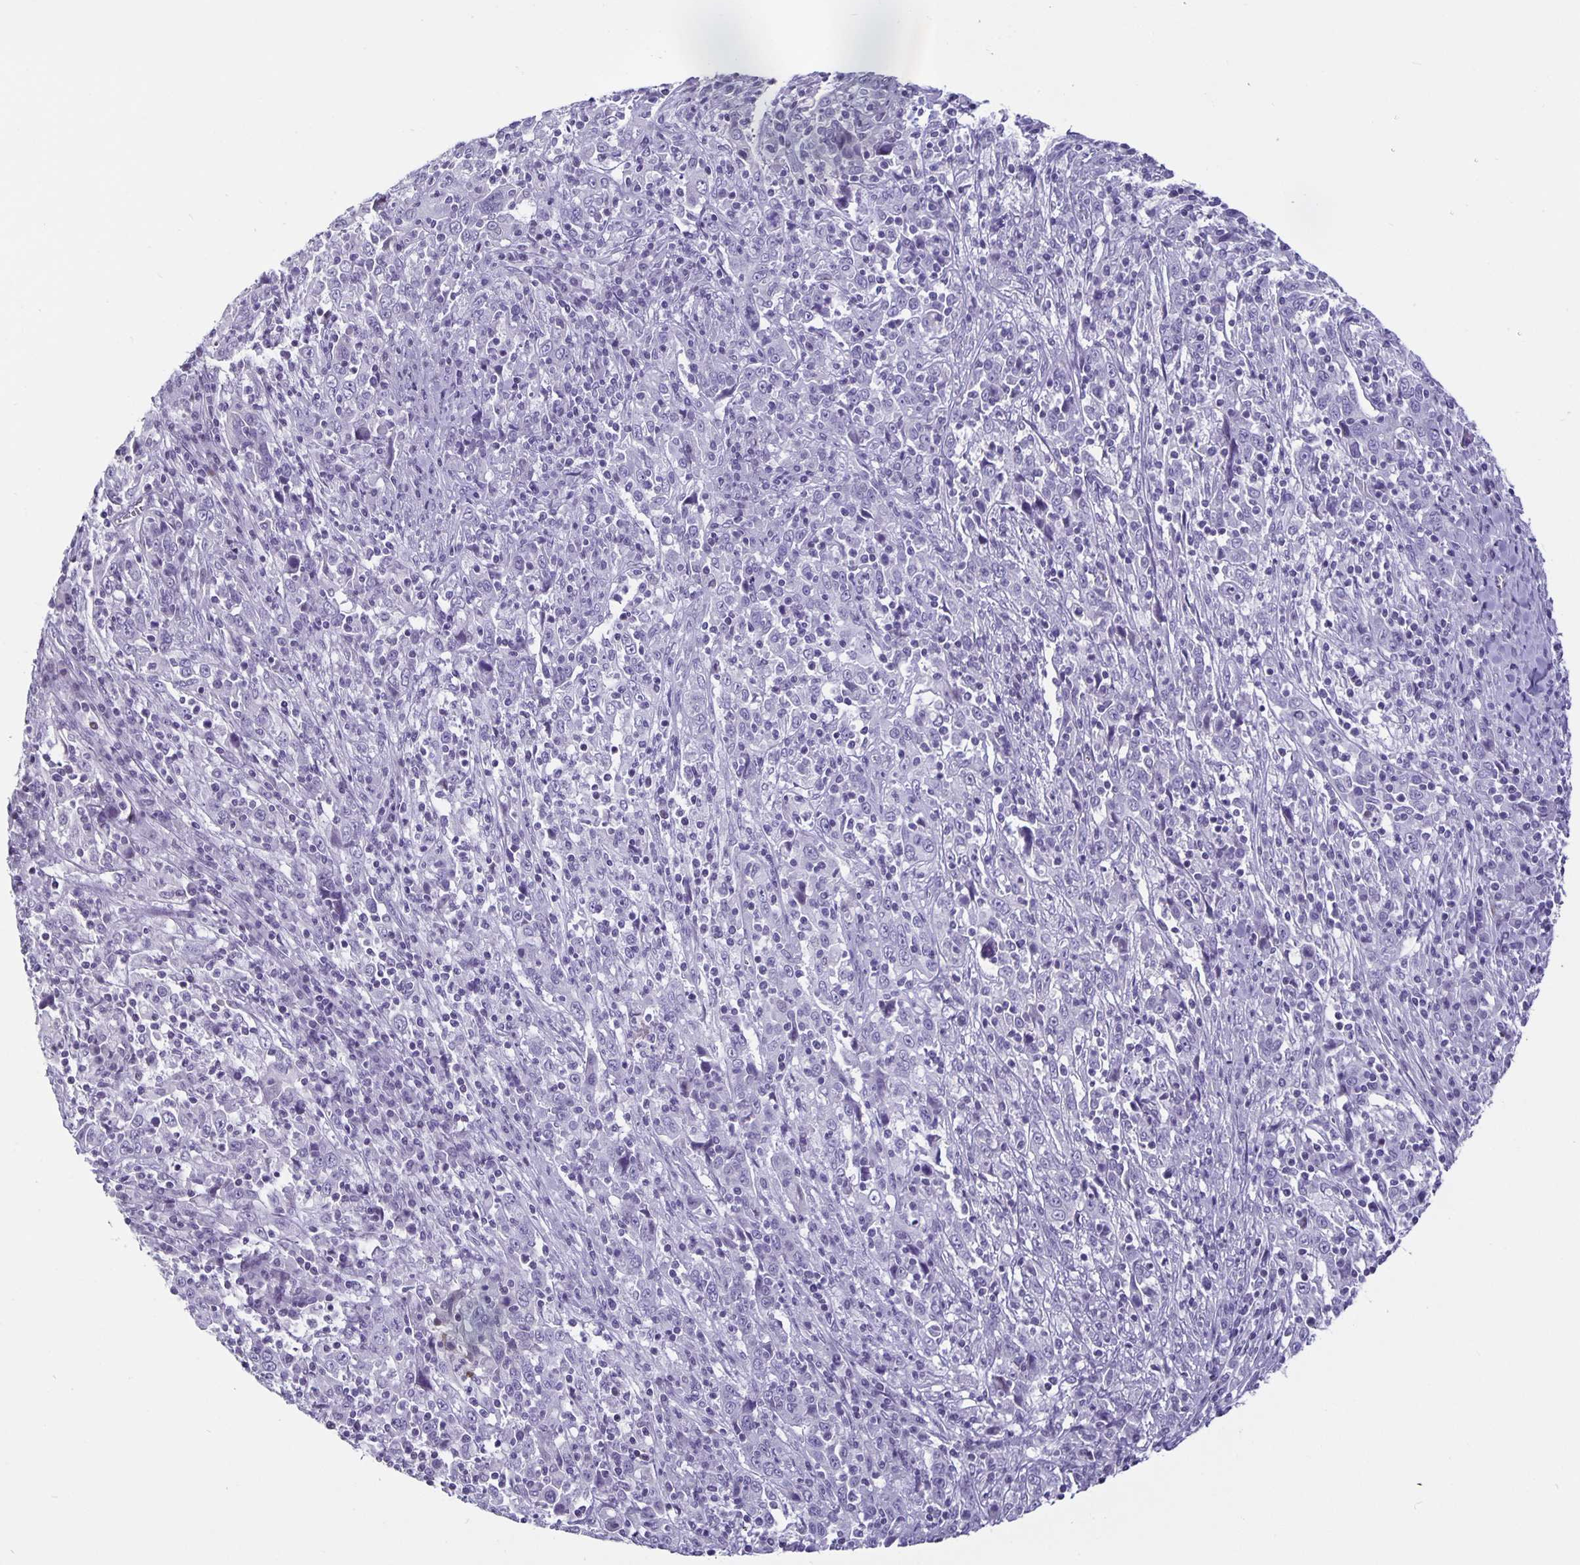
{"staining": {"intensity": "negative", "quantity": "none", "location": "none"}, "tissue": "cervical cancer", "cell_type": "Tumor cells", "image_type": "cancer", "snomed": [{"axis": "morphology", "description": "Squamous cell carcinoma, NOS"}, {"axis": "topography", "description": "Cervix"}], "caption": "Histopathology image shows no significant protein staining in tumor cells of squamous cell carcinoma (cervical).", "gene": "OLIG2", "patient": {"sex": "female", "age": 46}}